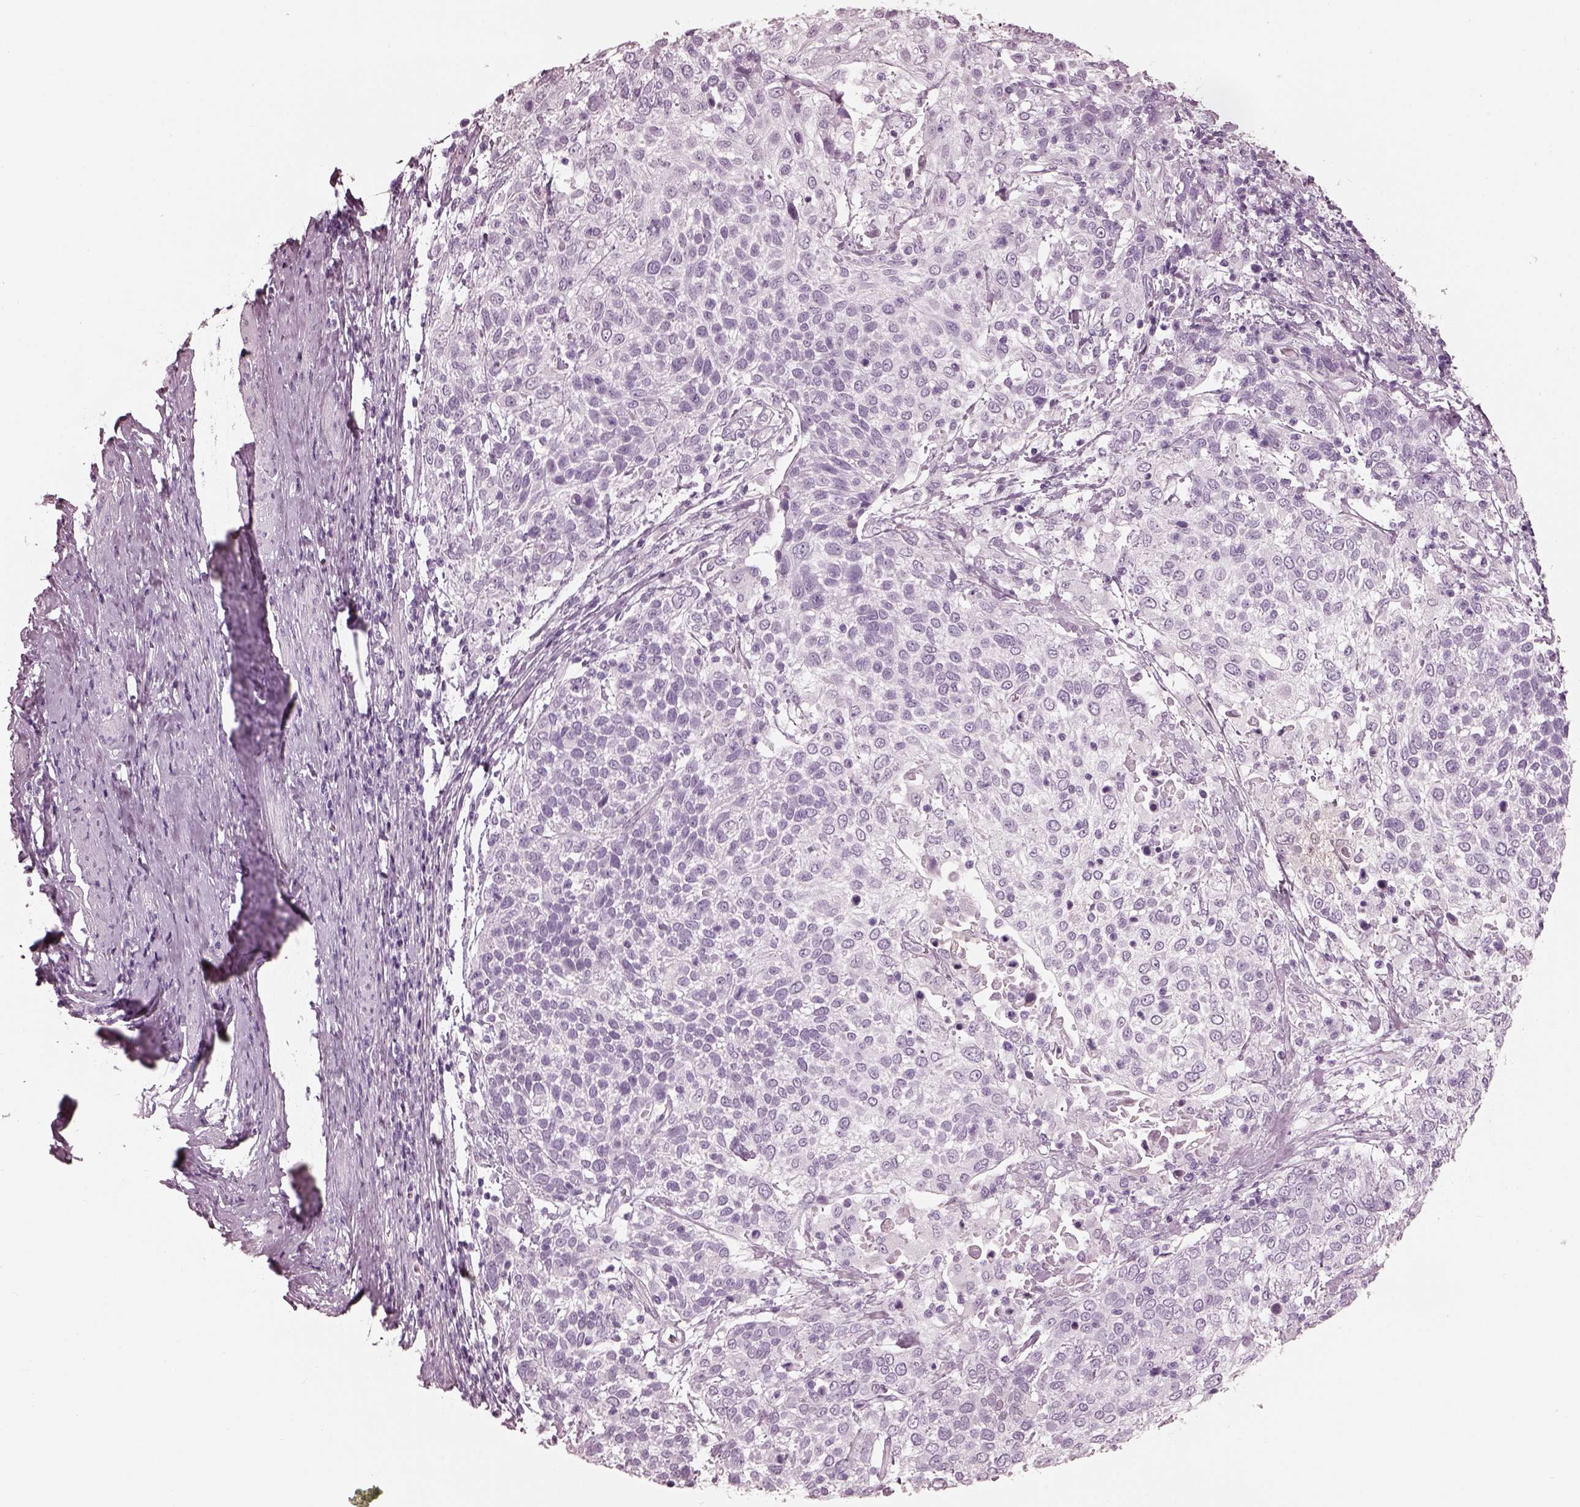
{"staining": {"intensity": "negative", "quantity": "none", "location": "none"}, "tissue": "cervical cancer", "cell_type": "Tumor cells", "image_type": "cancer", "snomed": [{"axis": "morphology", "description": "Squamous cell carcinoma, NOS"}, {"axis": "topography", "description": "Cervix"}], "caption": "The histopathology image demonstrates no staining of tumor cells in cervical cancer.", "gene": "FABP9", "patient": {"sex": "female", "age": 61}}